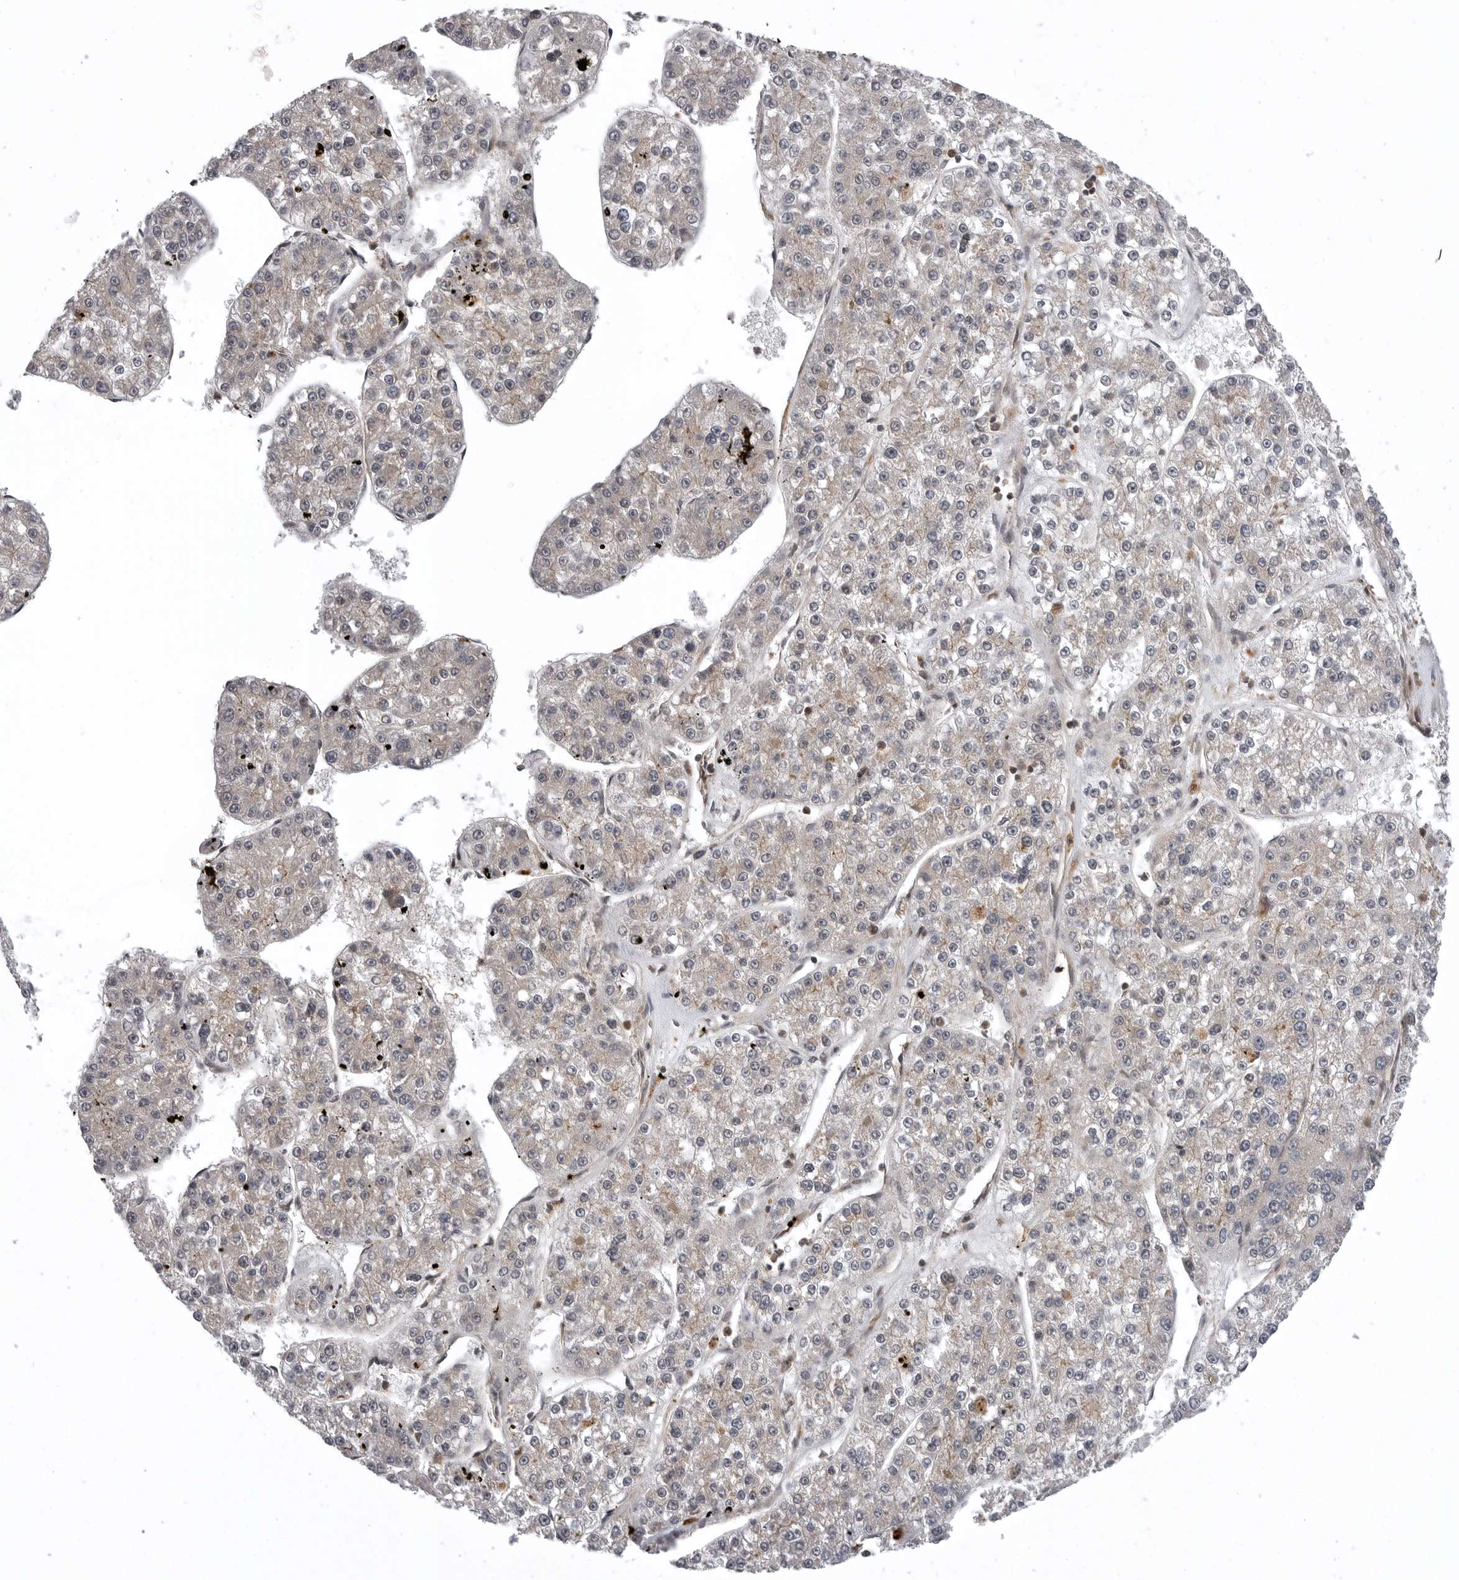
{"staining": {"intensity": "negative", "quantity": "none", "location": "none"}, "tissue": "liver cancer", "cell_type": "Tumor cells", "image_type": "cancer", "snomed": [{"axis": "morphology", "description": "Carcinoma, Hepatocellular, NOS"}, {"axis": "topography", "description": "Liver"}], "caption": "Immunohistochemical staining of human liver cancer reveals no significant staining in tumor cells.", "gene": "AOAH", "patient": {"sex": "female", "age": 73}}